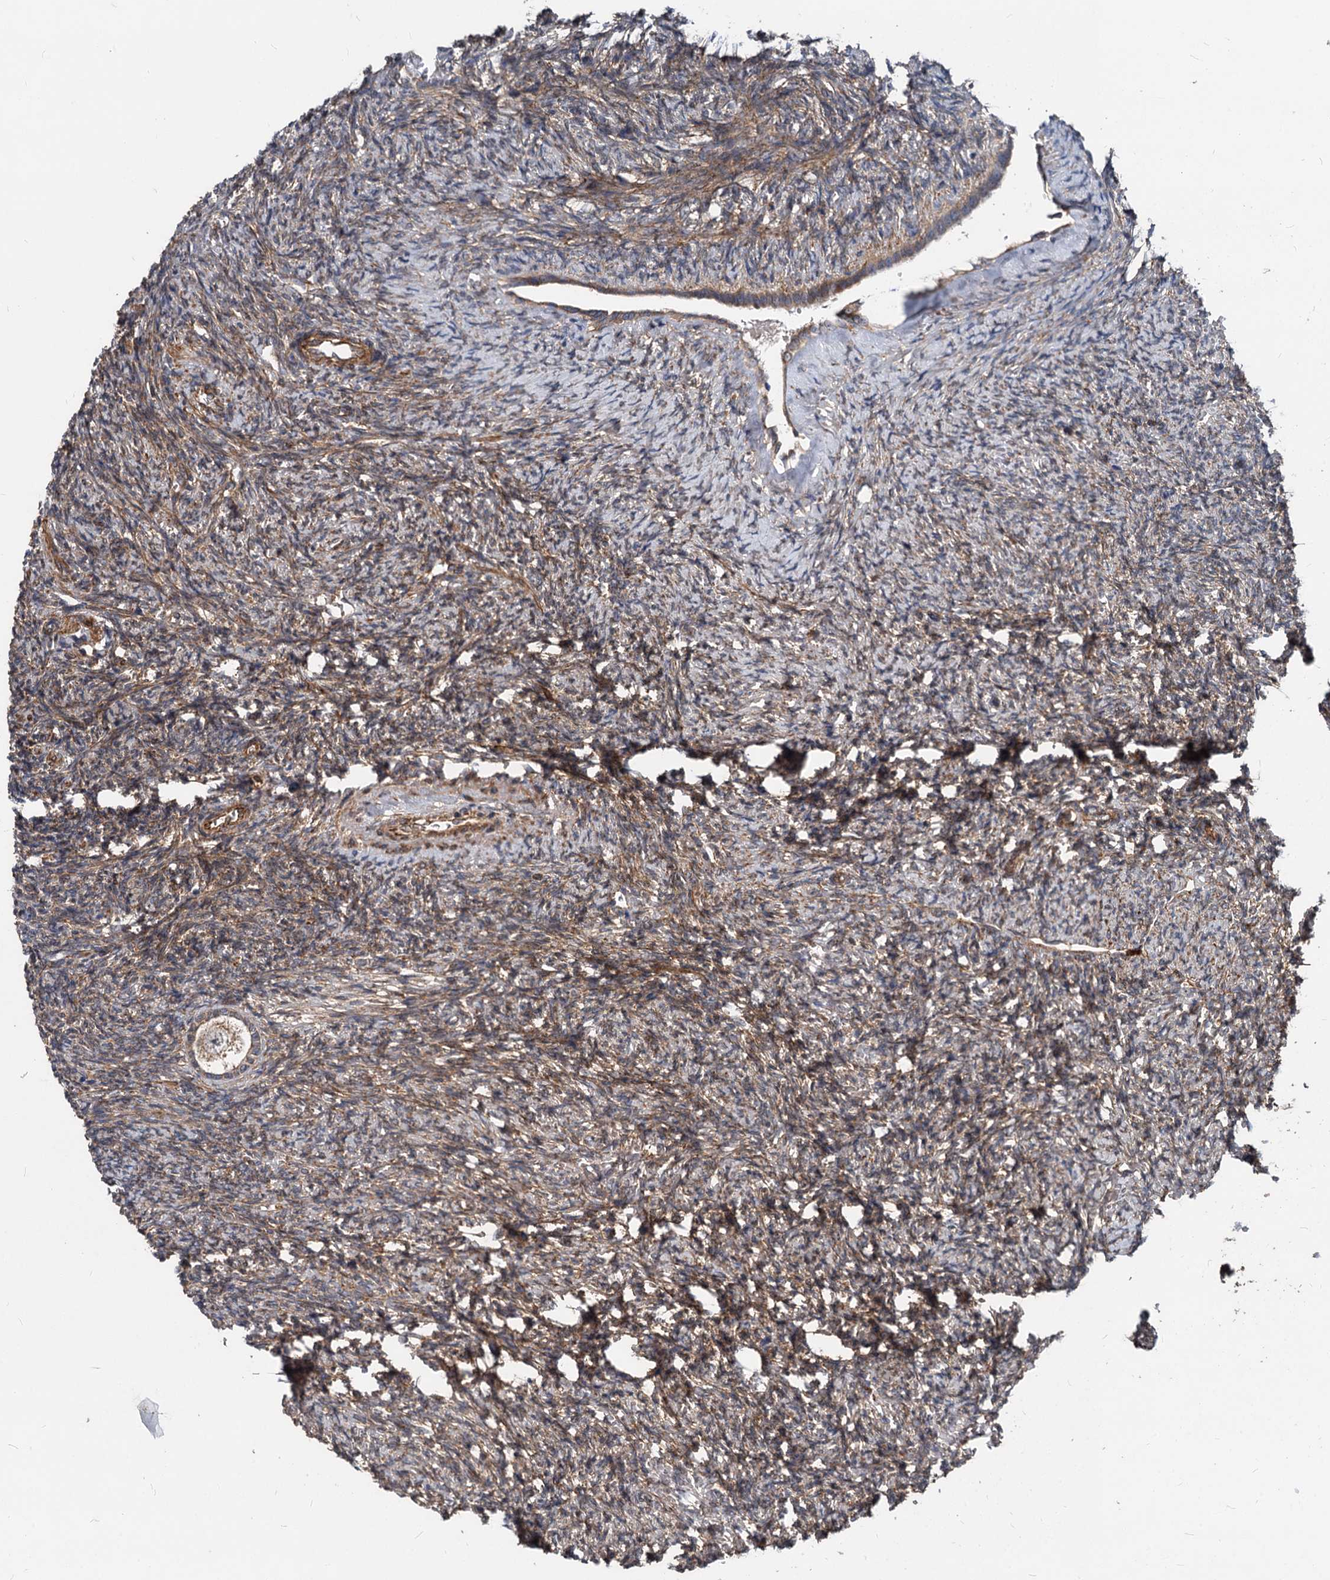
{"staining": {"intensity": "moderate", "quantity": ">75%", "location": "cytoplasmic/membranous"}, "tissue": "ovary", "cell_type": "Ovarian stroma cells", "image_type": "normal", "snomed": [{"axis": "morphology", "description": "Normal tissue, NOS"}, {"axis": "topography", "description": "Ovary"}], "caption": "Protein expression analysis of benign human ovary reveals moderate cytoplasmic/membranous staining in about >75% of ovarian stroma cells.", "gene": "STIM1", "patient": {"sex": "female", "age": 41}}